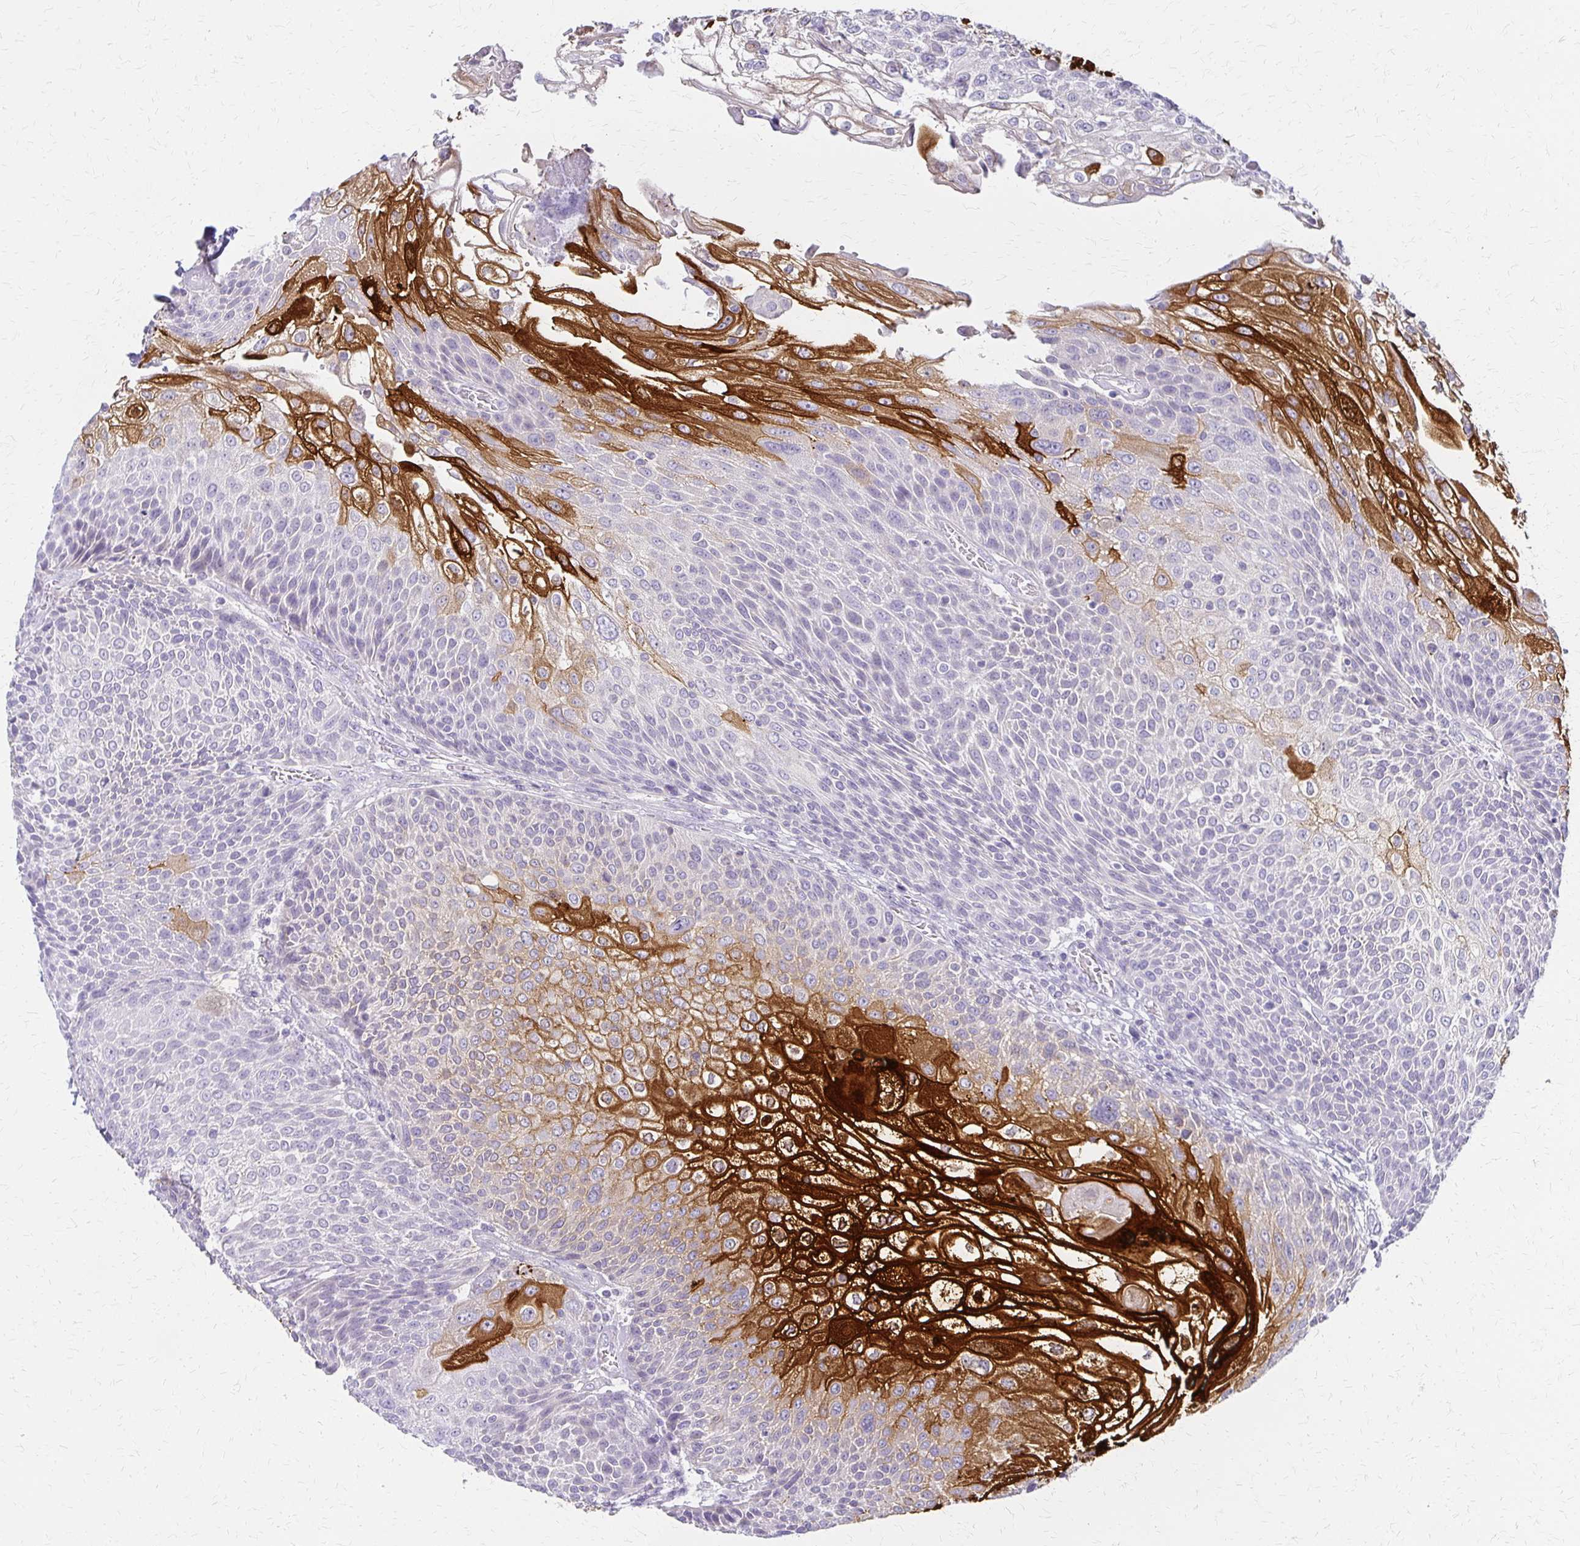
{"staining": {"intensity": "strong", "quantity": "<25%", "location": "cytoplasmic/membranous"}, "tissue": "urothelial cancer", "cell_type": "Tumor cells", "image_type": "cancer", "snomed": [{"axis": "morphology", "description": "Urothelial carcinoma, High grade"}, {"axis": "topography", "description": "Urinary bladder"}], "caption": "A medium amount of strong cytoplasmic/membranous staining is appreciated in about <25% of tumor cells in urothelial carcinoma (high-grade) tissue. The staining was performed using DAB to visualize the protein expression in brown, while the nuclei were stained in blue with hematoxylin (Magnification: 20x).", "gene": "IVL", "patient": {"sex": "female", "age": 70}}